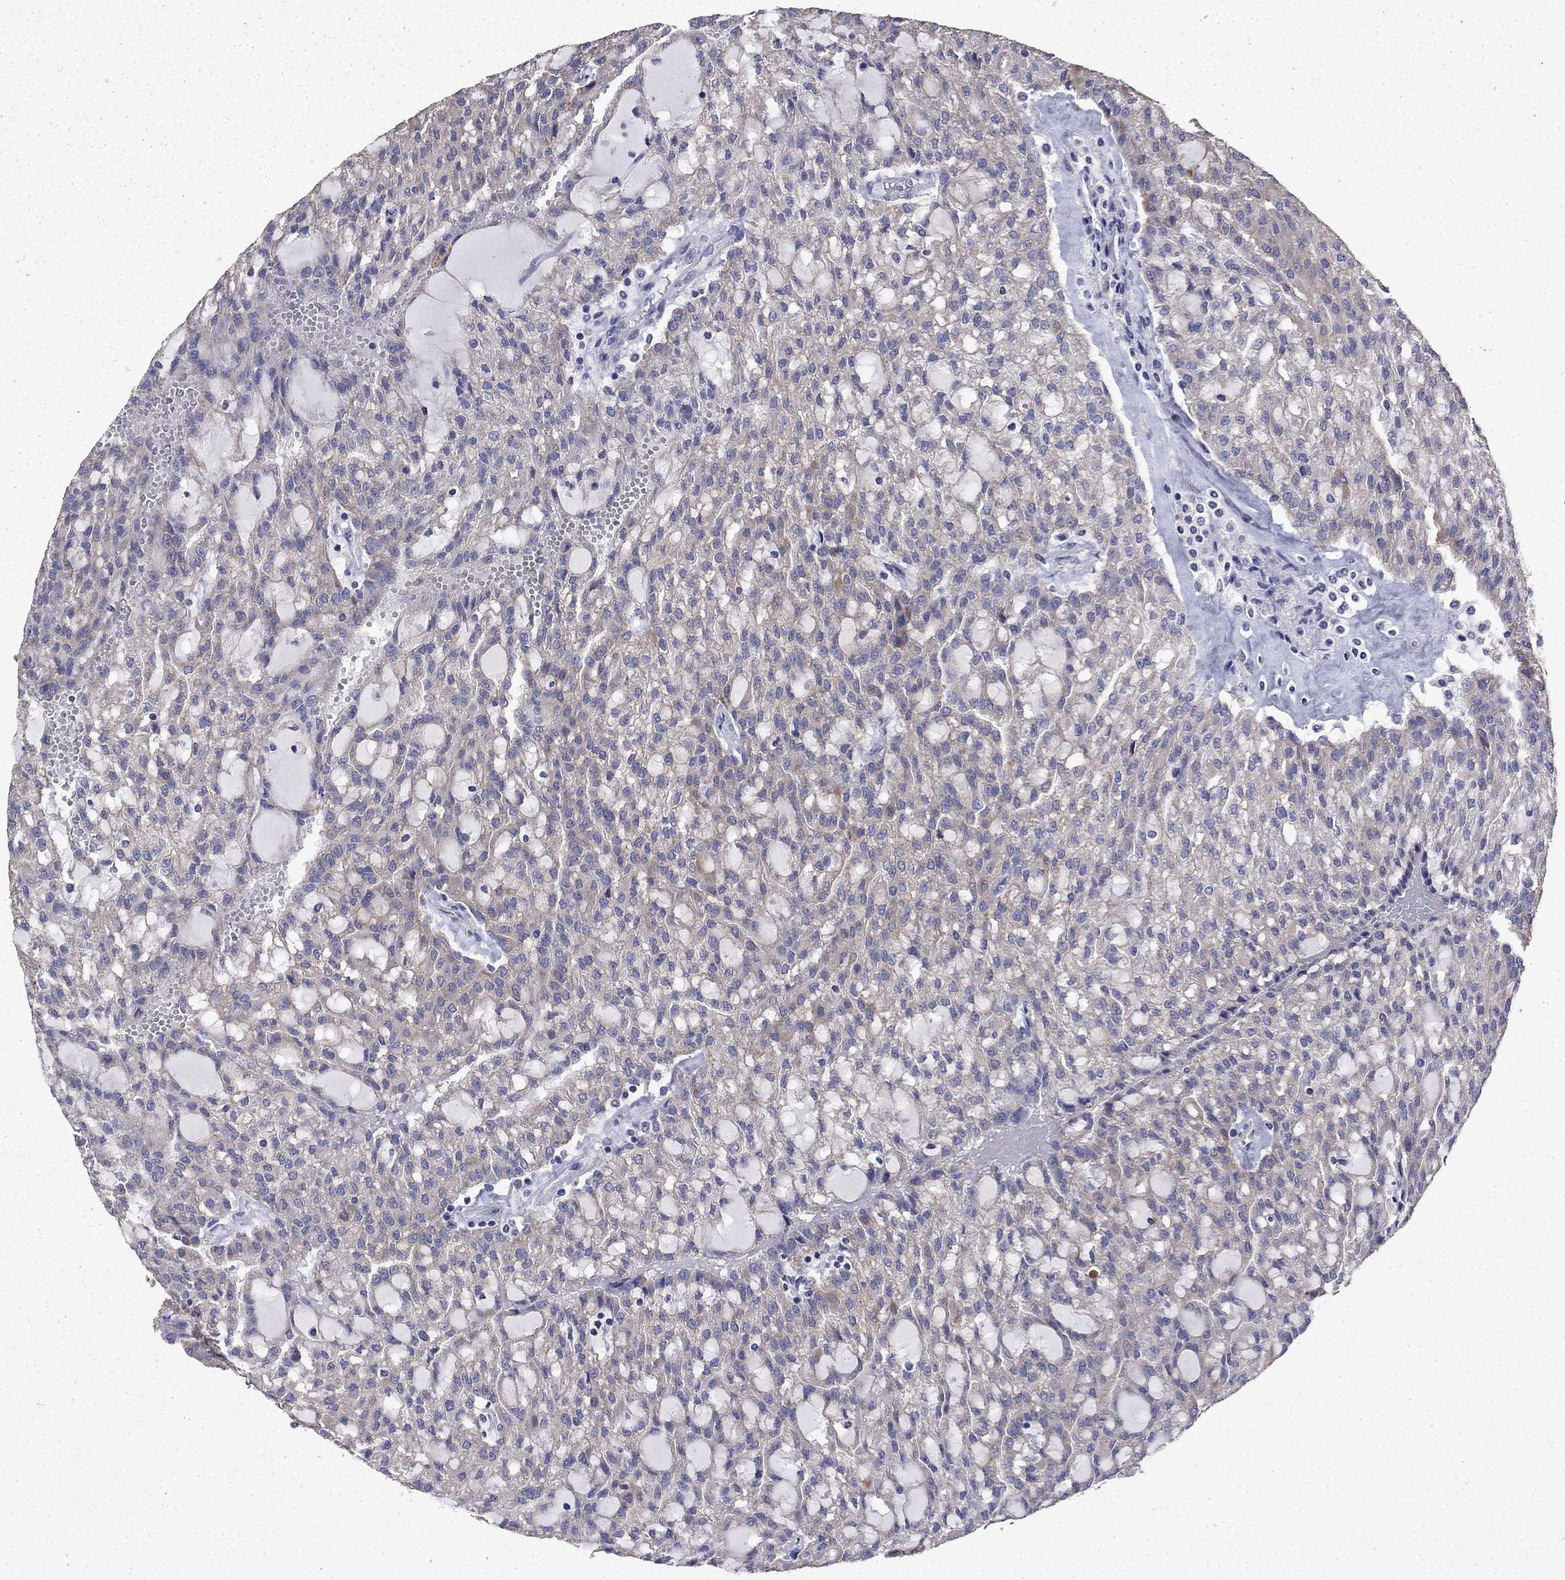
{"staining": {"intensity": "moderate", "quantity": "<25%", "location": "cytoplasmic/membranous"}, "tissue": "renal cancer", "cell_type": "Tumor cells", "image_type": "cancer", "snomed": [{"axis": "morphology", "description": "Adenocarcinoma, NOS"}, {"axis": "topography", "description": "Kidney"}], "caption": "Renal cancer (adenocarcinoma) stained with a brown dye demonstrates moderate cytoplasmic/membranous positive positivity in about <25% of tumor cells.", "gene": "DTNA", "patient": {"sex": "male", "age": 63}}